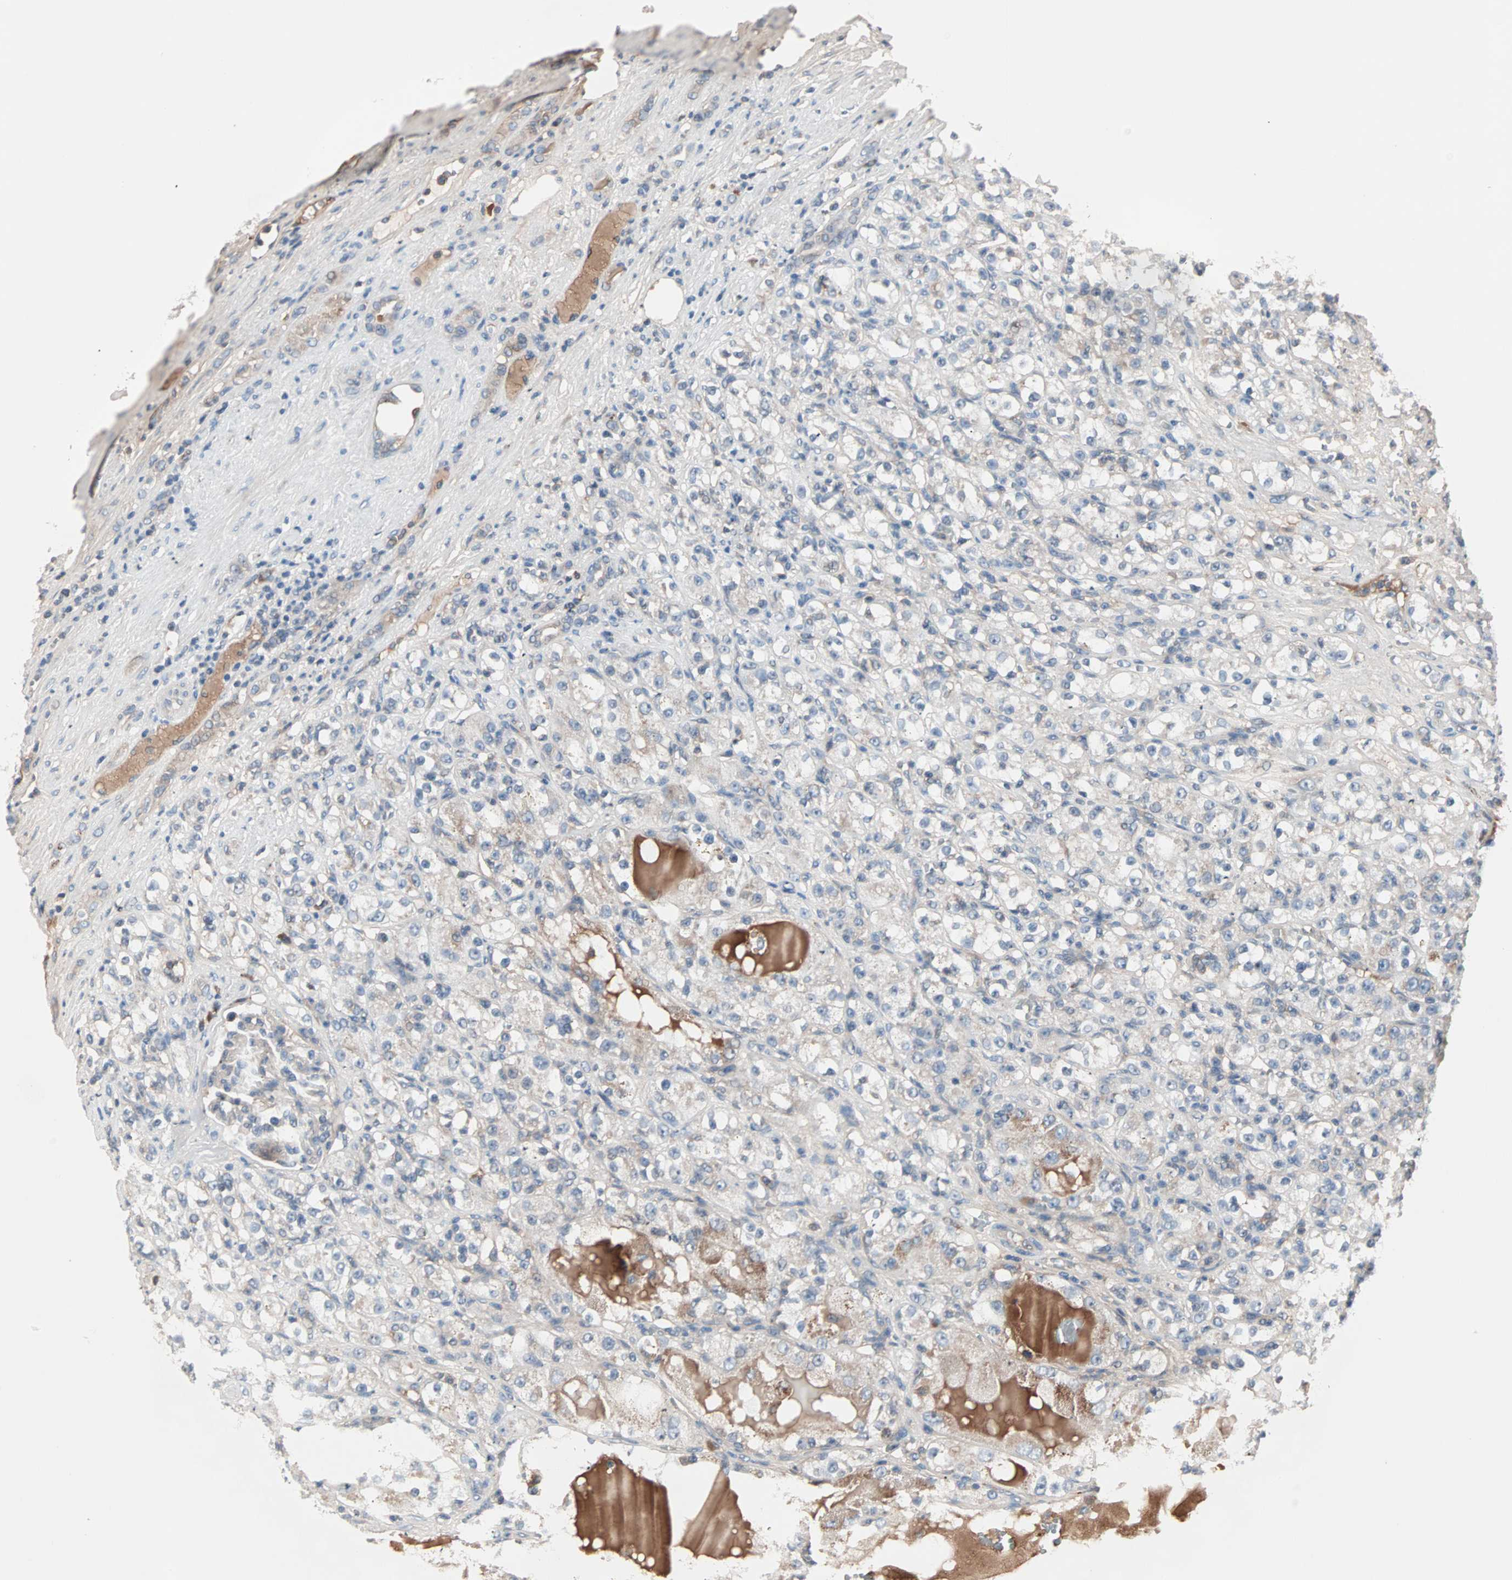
{"staining": {"intensity": "weak", "quantity": "25%-75%", "location": "cytoplasmic/membranous"}, "tissue": "renal cancer", "cell_type": "Tumor cells", "image_type": "cancer", "snomed": [{"axis": "morphology", "description": "Normal tissue, NOS"}, {"axis": "morphology", "description": "Adenocarcinoma, NOS"}, {"axis": "topography", "description": "Kidney"}], "caption": "A low amount of weak cytoplasmic/membranous positivity is identified in approximately 25%-75% of tumor cells in adenocarcinoma (renal) tissue.", "gene": "CAD", "patient": {"sex": "male", "age": 61}}